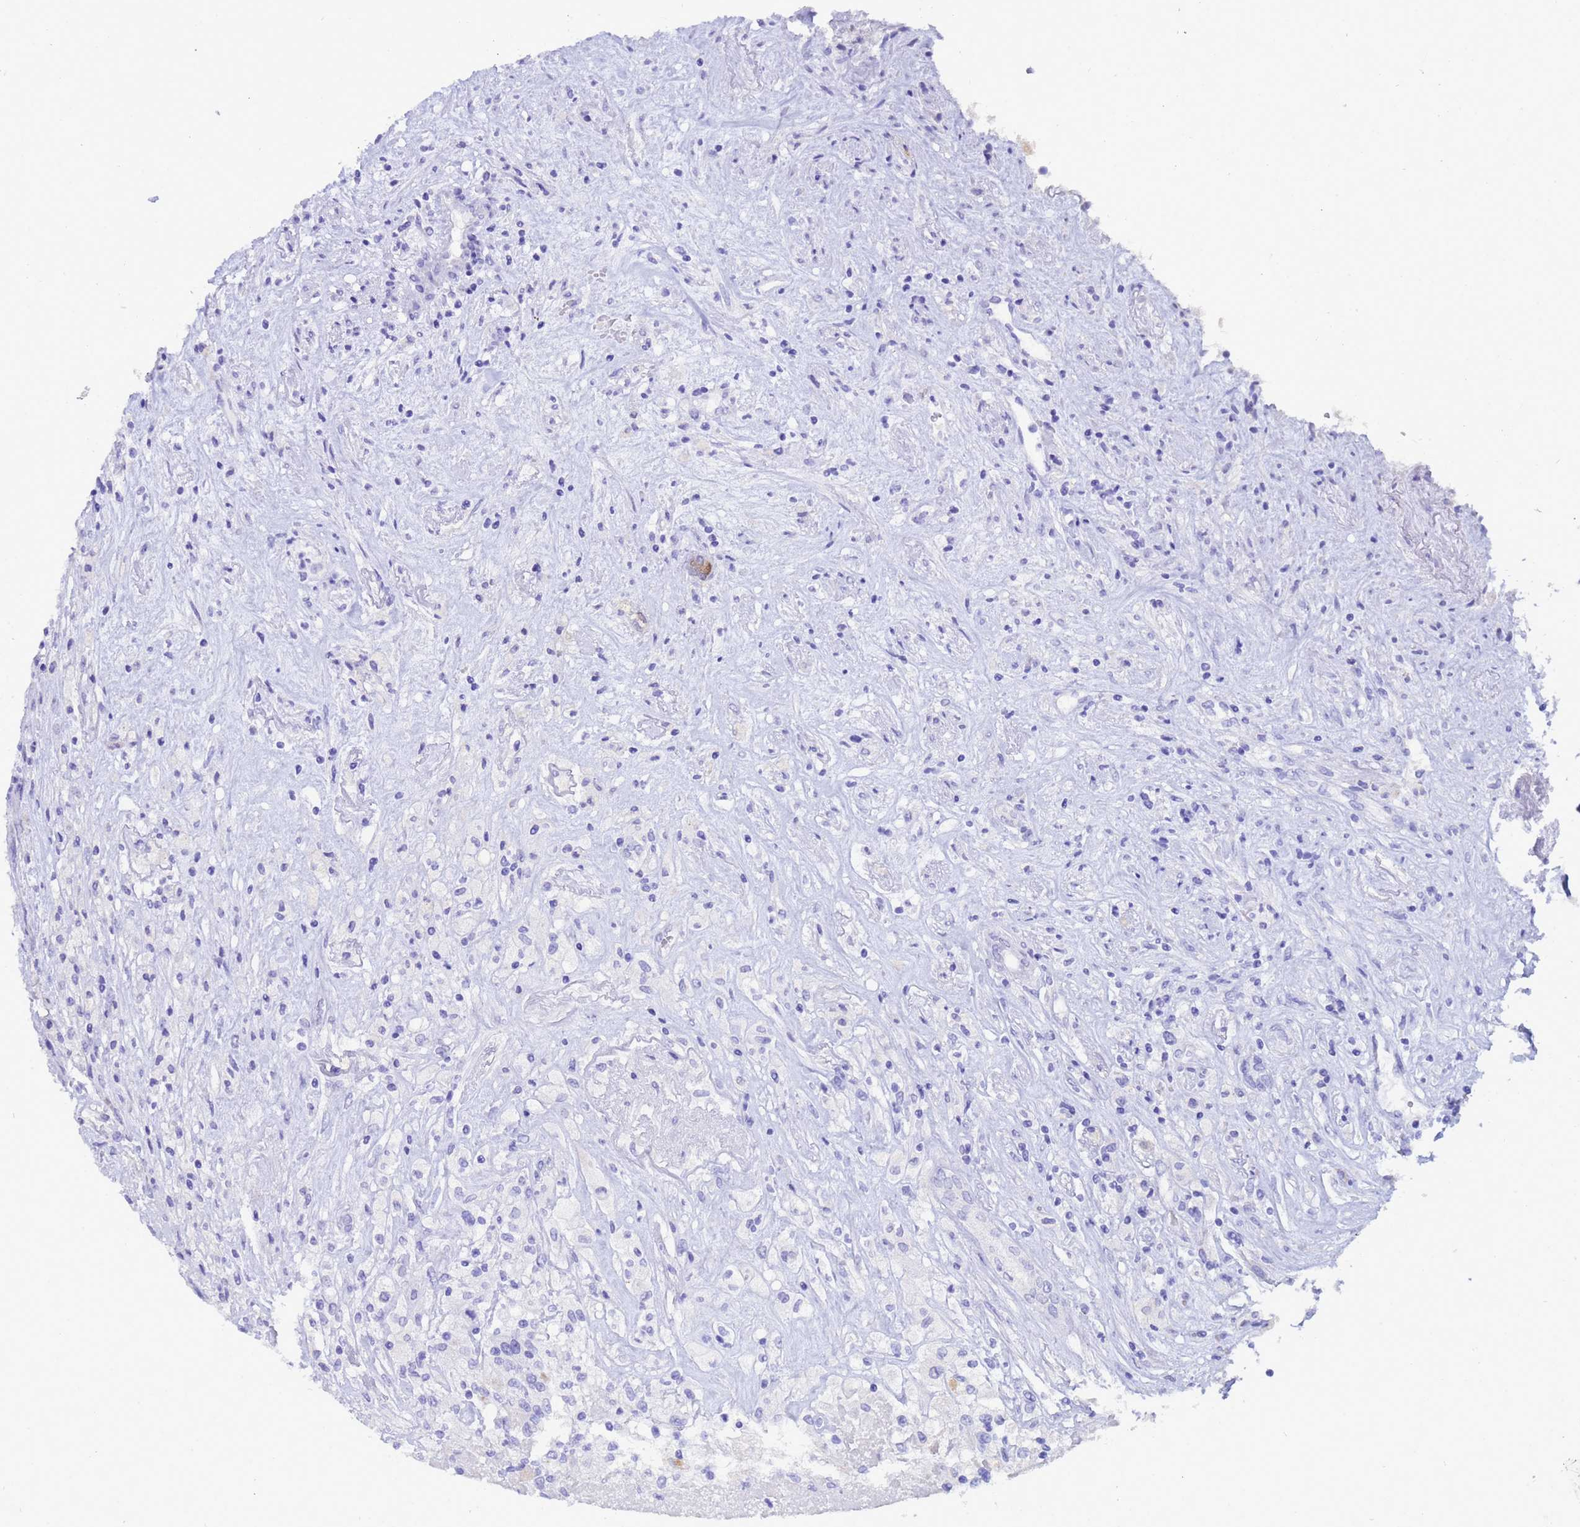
{"staining": {"intensity": "negative", "quantity": "none", "location": "none"}, "tissue": "renal cancer", "cell_type": "Tumor cells", "image_type": "cancer", "snomed": [{"axis": "morphology", "description": "Adenocarcinoma, NOS"}, {"axis": "topography", "description": "Kidney"}], "caption": "This is an immunohistochemistry histopathology image of adenocarcinoma (renal). There is no expression in tumor cells.", "gene": "AKR1C2", "patient": {"sex": "female", "age": 54}}